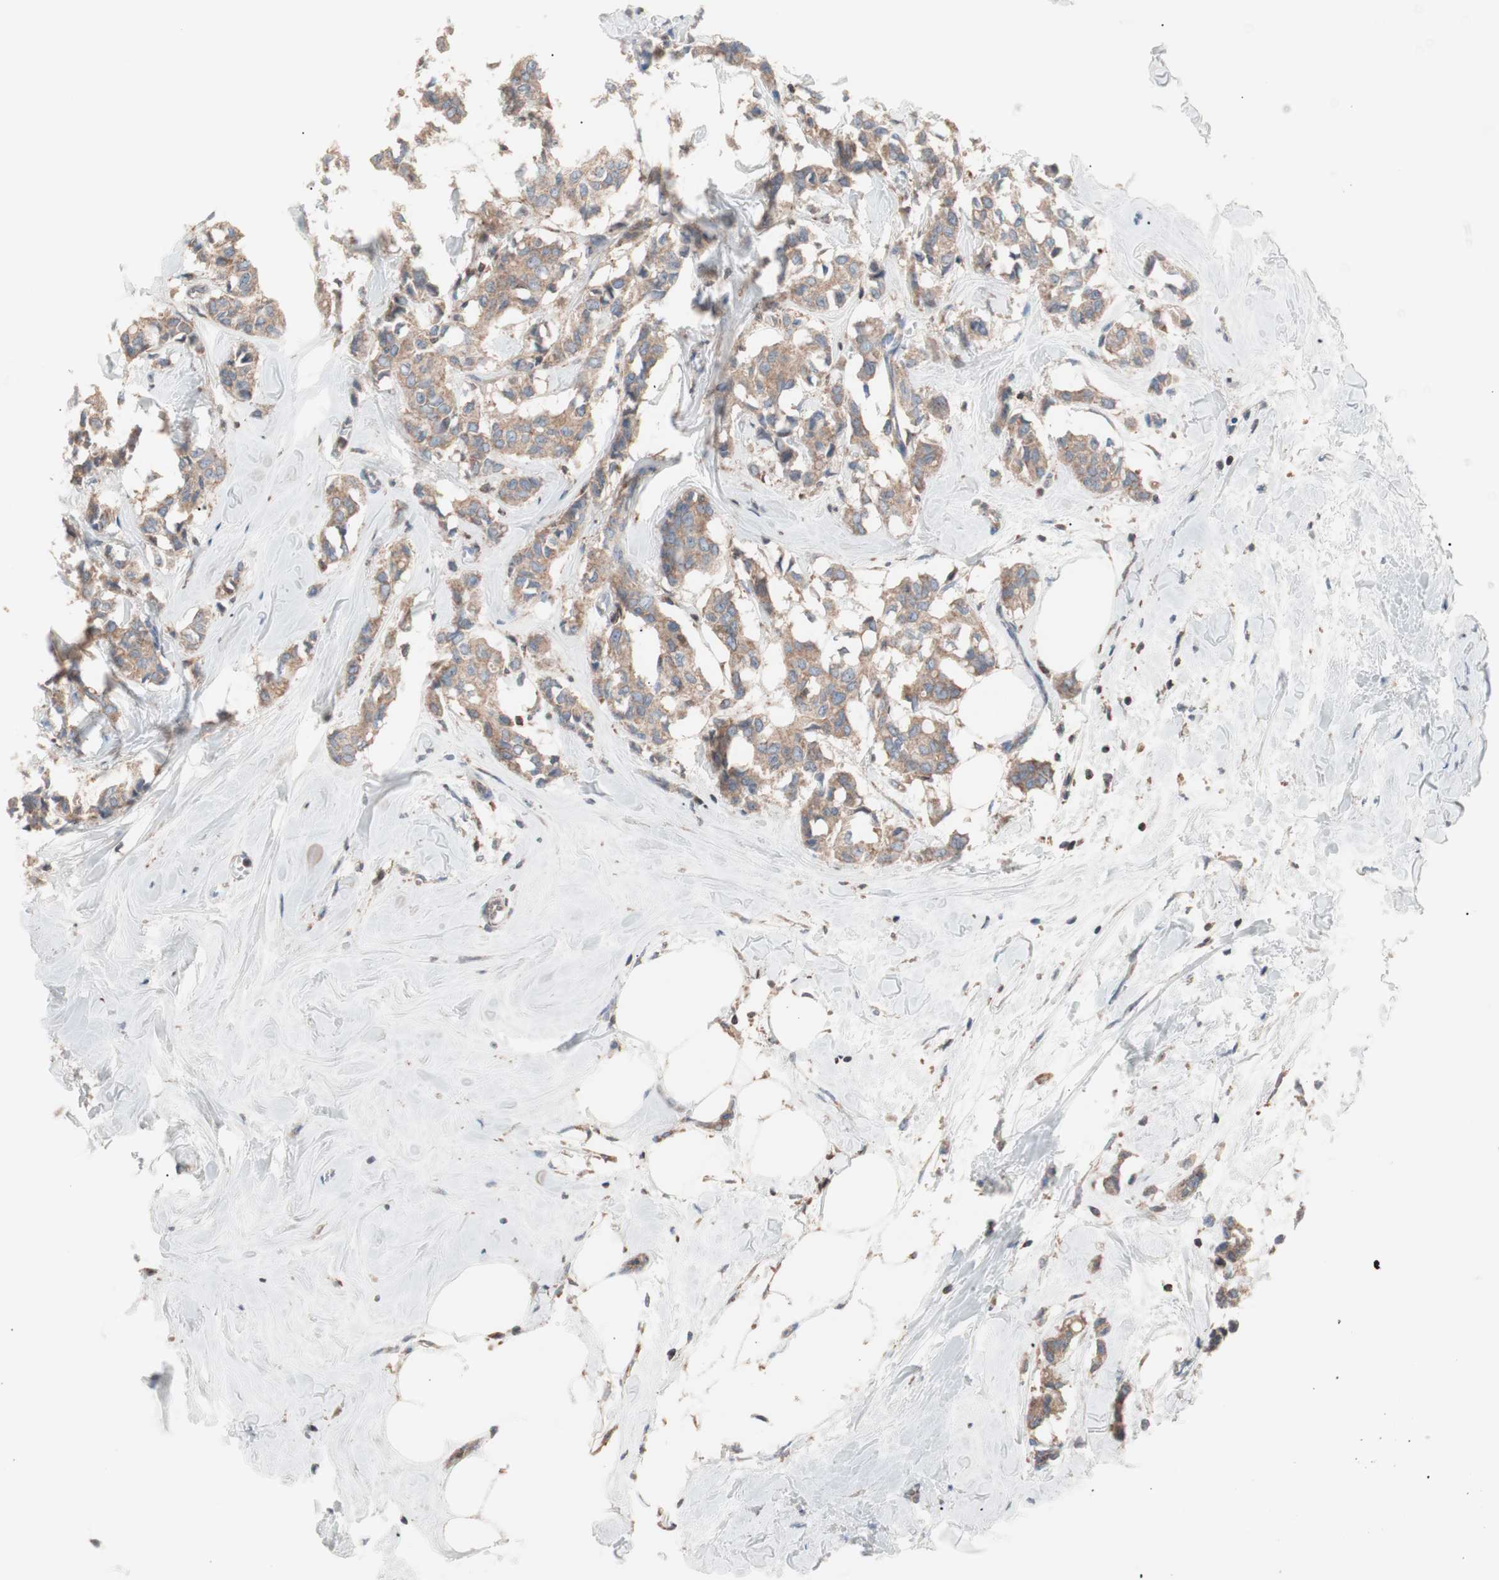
{"staining": {"intensity": "moderate", "quantity": ">75%", "location": "cytoplasmic/membranous"}, "tissue": "breast cancer", "cell_type": "Tumor cells", "image_type": "cancer", "snomed": [{"axis": "morphology", "description": "Duct carcinoma"}, {"axis": "topography", "description": "Breast"}], "caption": "This histopathology image shows invasive ductal carcinoma (breast) stained with immunohistochemistry to label a protein in brown. The cytoplasmic/membranous of tumor cells show moderate positivity for the protein. Nuclei are counter-stained blue.", "gene": "PIK3R1", "patient": {"sex": "female", "age": 84}}